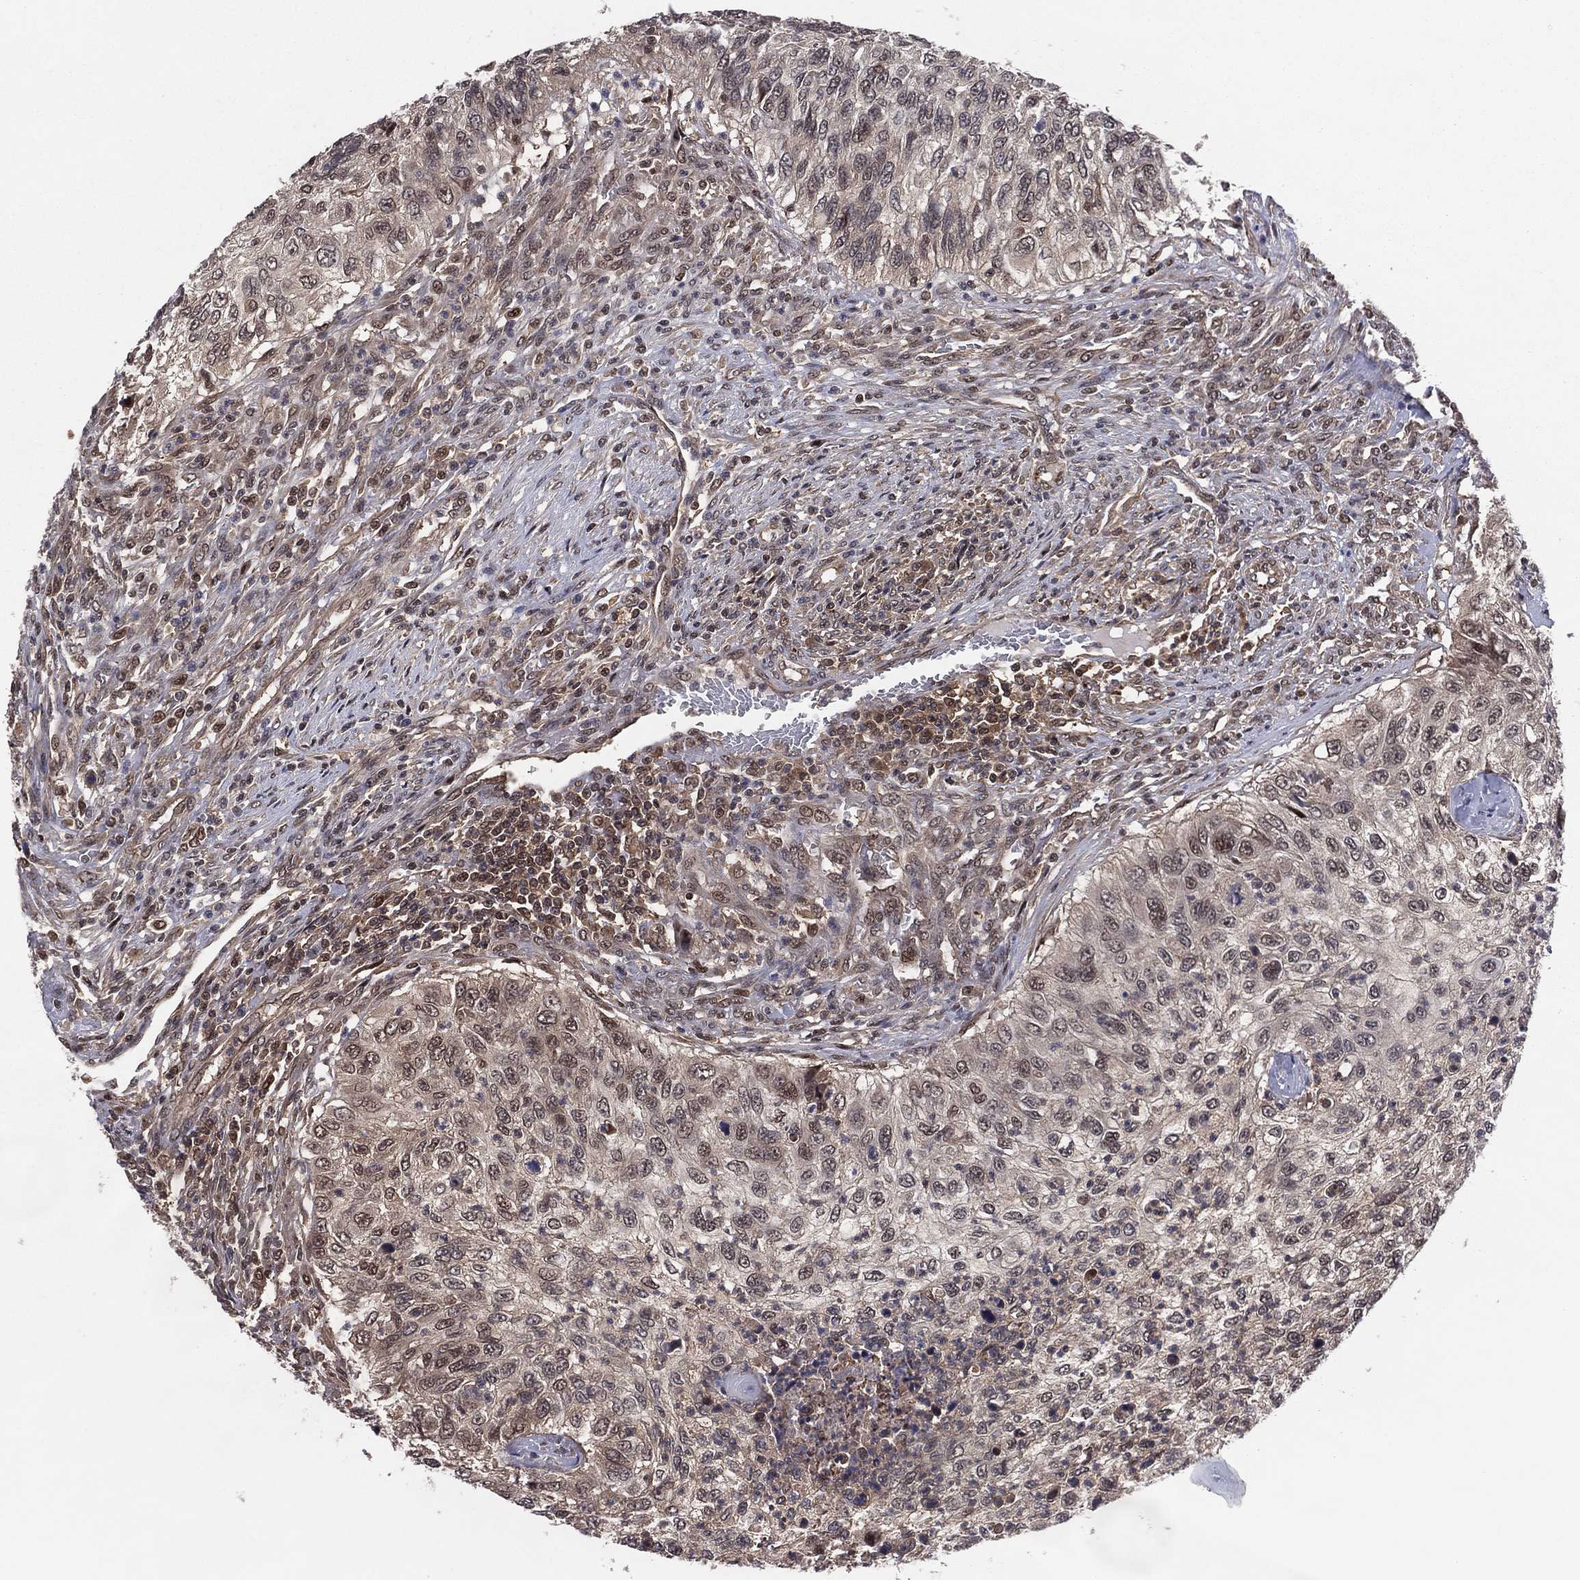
{"staining": {"intensity": "moderate", "quantity": "<25%", "location": "nuclear"}, "tissue": "urothelial cancer", "cell_type": "Tumor cells", "image_type": "cancer", "snomed": [{"axis": "morphology", "description": "Urothelial carcinoma, High grade"}, {"axis": "topography", "description": "Urinary bladder"}], "caption": "Immunohistochemical staining of urothelial cancer shows low levels of moderate nuclear positivity in about <25% of tumor cells.", "gene": "ICOSLG", "patient": {"sex": "female", "age": 60}}